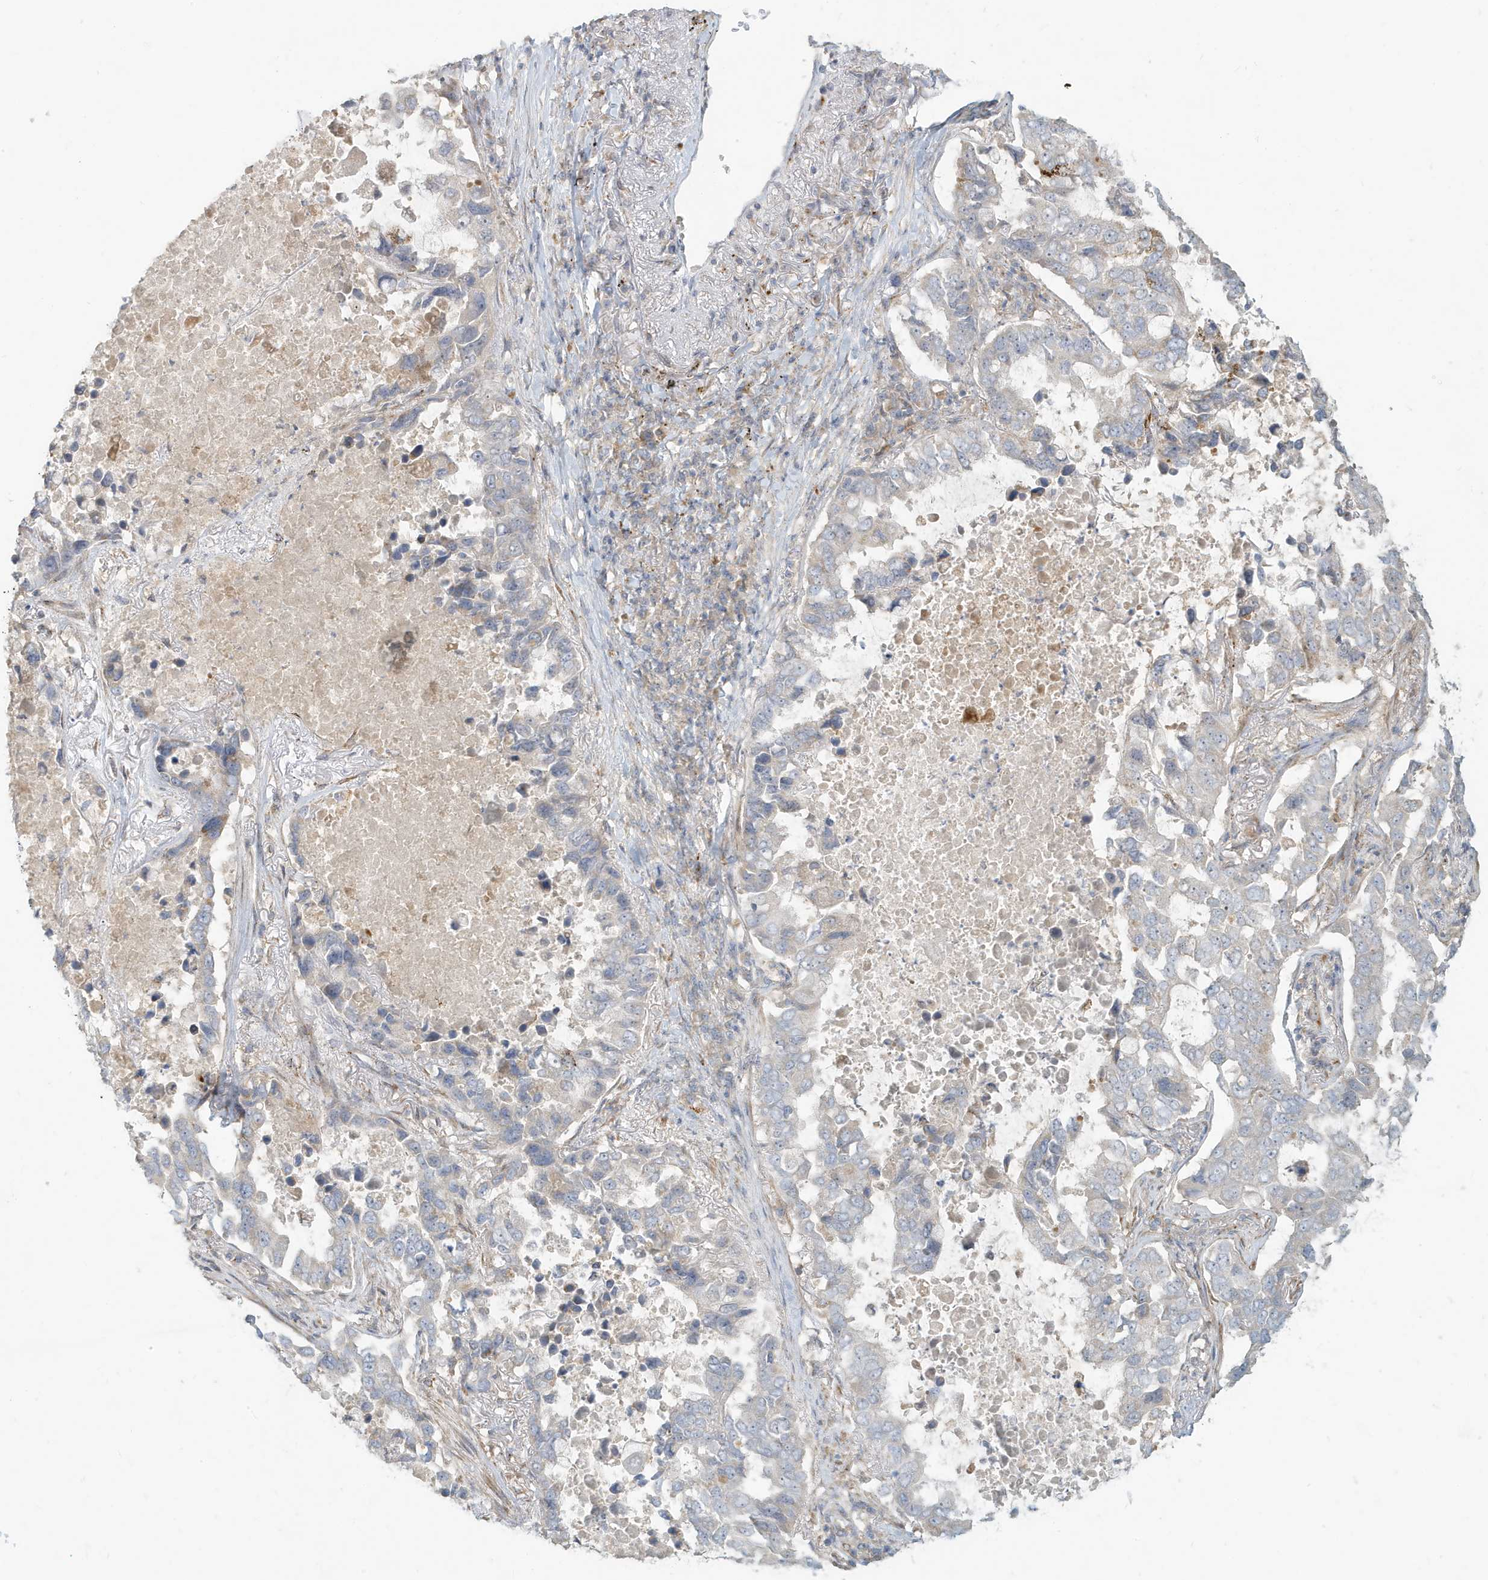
{"staining": {"intensity": "negative", "quantity": "none", "location": "none"}, "tissue": "lung cancer", "cell_type": "Tumor cells", "image_type": "cancer", "snomed": [{"axis": "morphology", "description": "Adenocarcinoma, NOS"}, {"axis": "topography", "description": "Lung"}], "caption": "A photomicrograph of human lung adenocarcinoma is negative for staining in tumor cells.", "gene": "MCOLN1", "patient": {"sex": "male", "age": 64}}